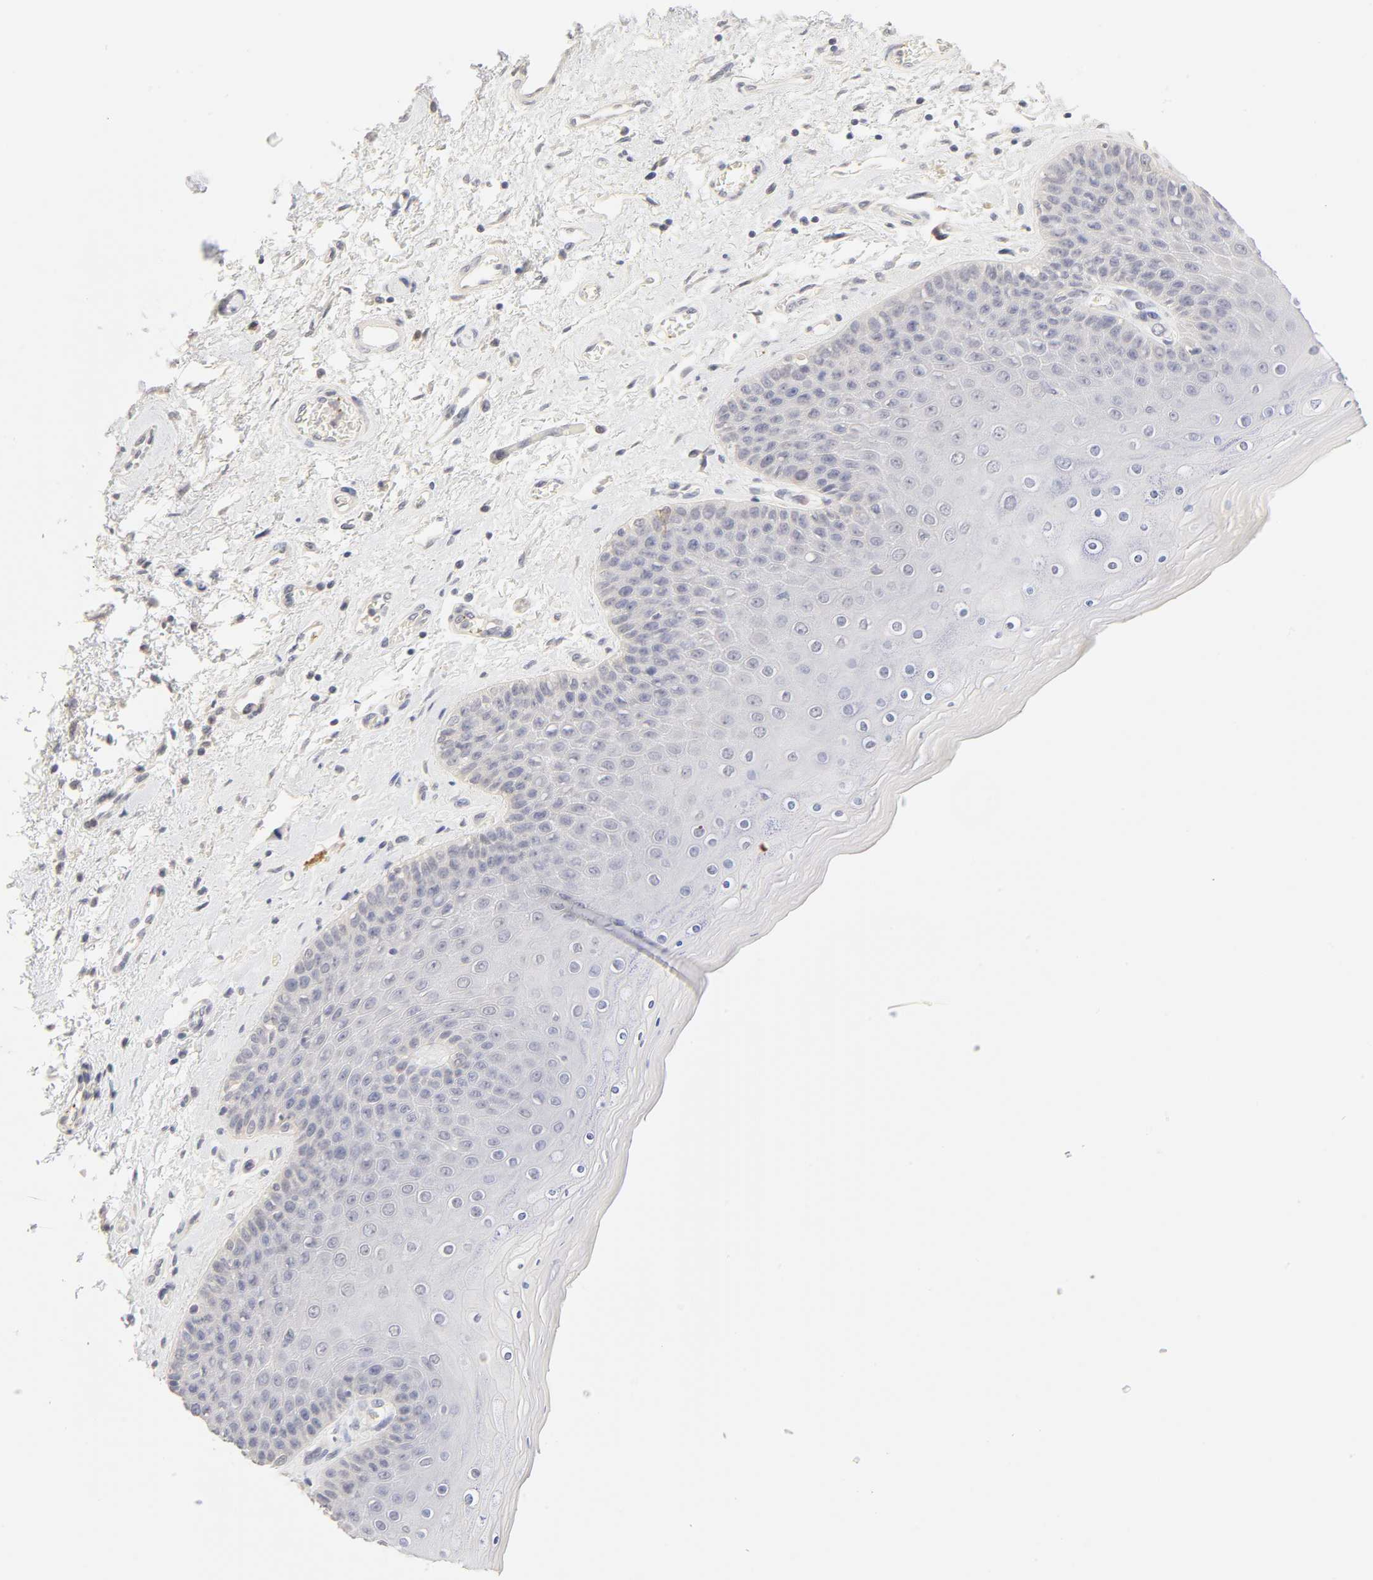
{"staining": {"intensity": "negative", "quantity": "none", "location": "none"}, "tissue": "skin", "cell_type": "Epidermal cells", "image_type": "normal", "snomed": [{"axis": "morphology", "description": "Normal tissue, NOS"}, {"axis": "topography", "description": "Anal"}], "caption": "DAB (3,3'-diaminobenzidine) immunohistochemical staining of normal human skin exhibits no significant positivity in epidermal cells.", "gene": "CYP4B1", "patient": {"sex": "female", "age": 46}}